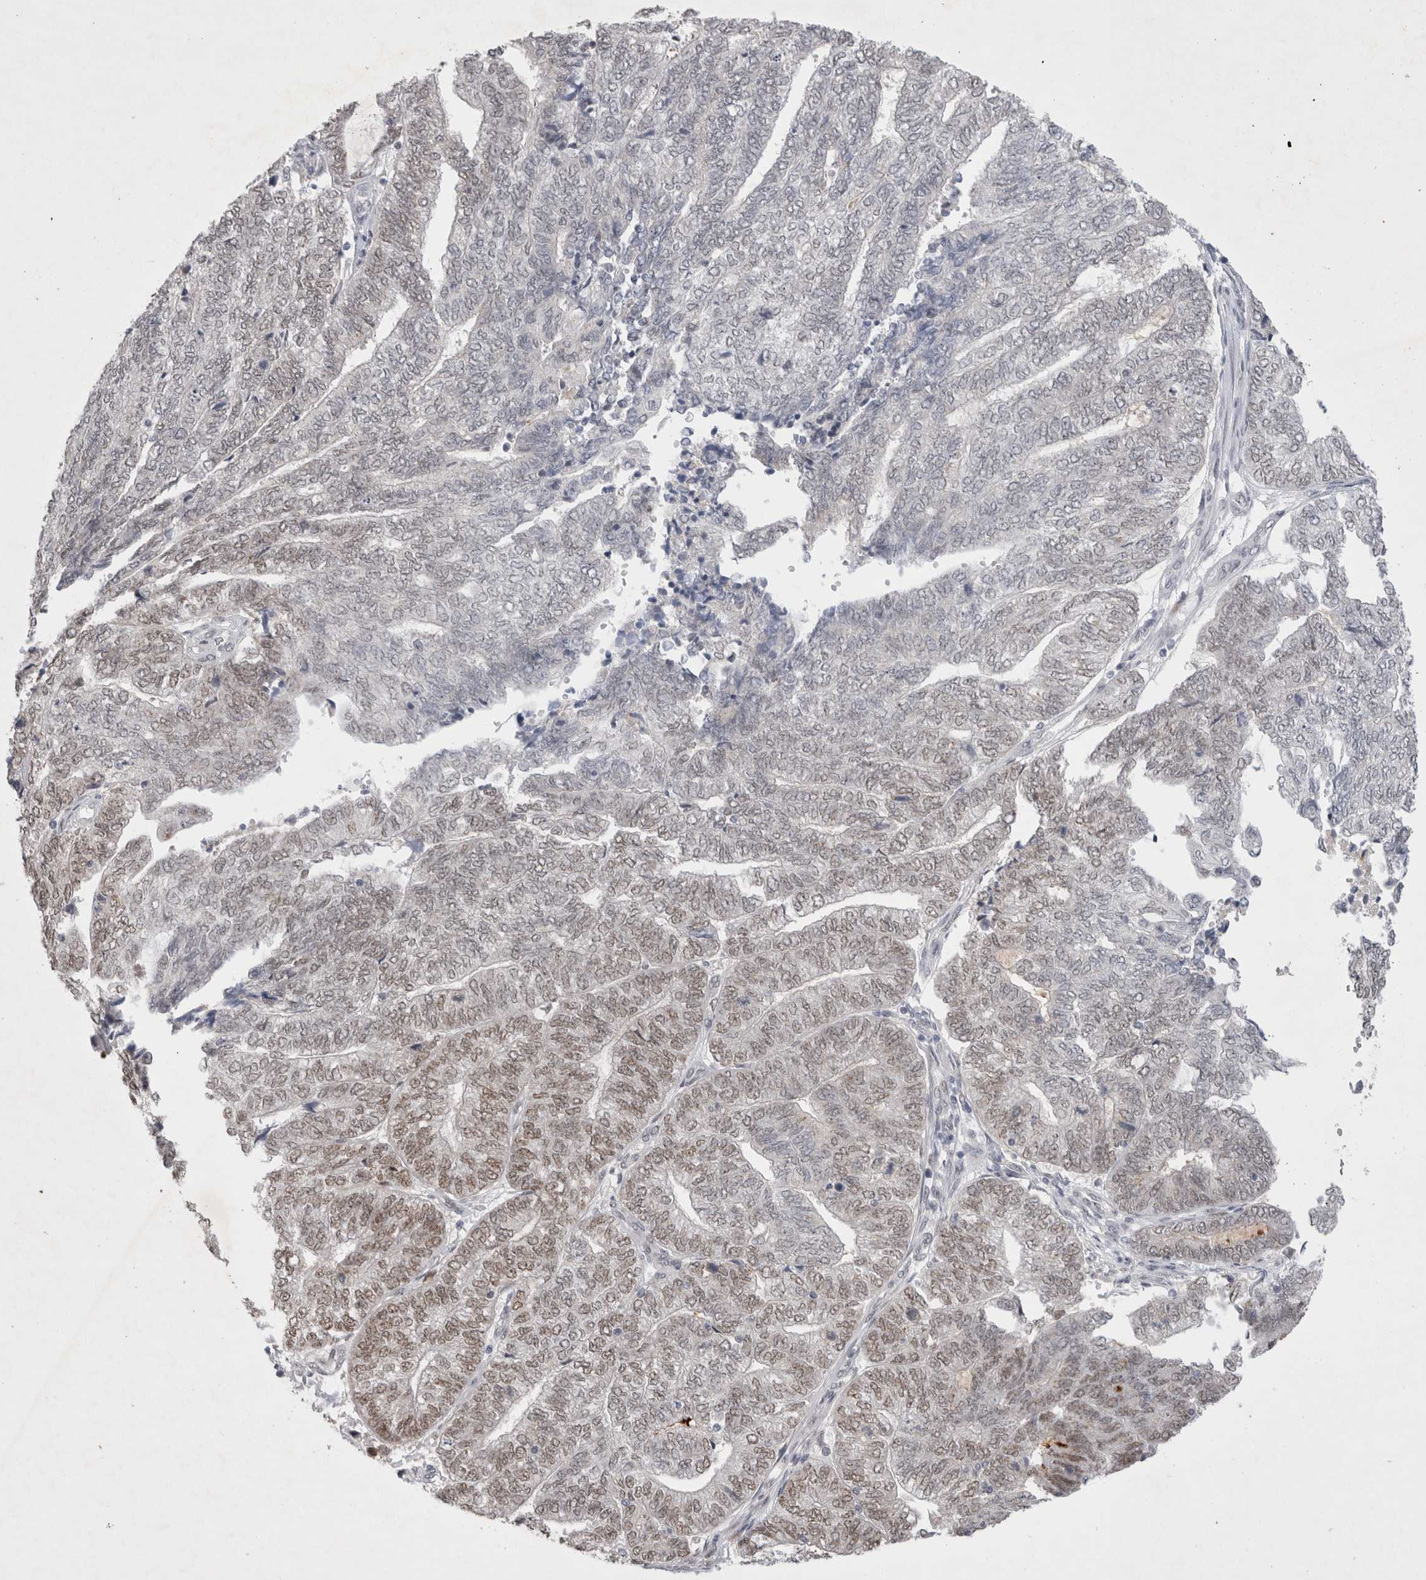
{"staining": {"intensity": "moderate", "quantity": "25%-75%", "location": "nuclear"}, "tissue": "endometrial cancer", "cell_type": "Tumor cells", "image_type": "cancer", "snomed": [{"axis": "morphology", "description": "Adenocarcinoma, NOS"}, {"axis": "topography", "description": "Uterus"}, {"axis": "topography", "description": "Endometrium"}], "caption": "Immunohistochemistry image of endometrial cancer stained for a protein (brown), which shows medium levels of moderate nuclear positivity in about 25%-75% of tumor cells.", "gene": "RECQL4", "patient": {"sex": "female", "age": 70}}